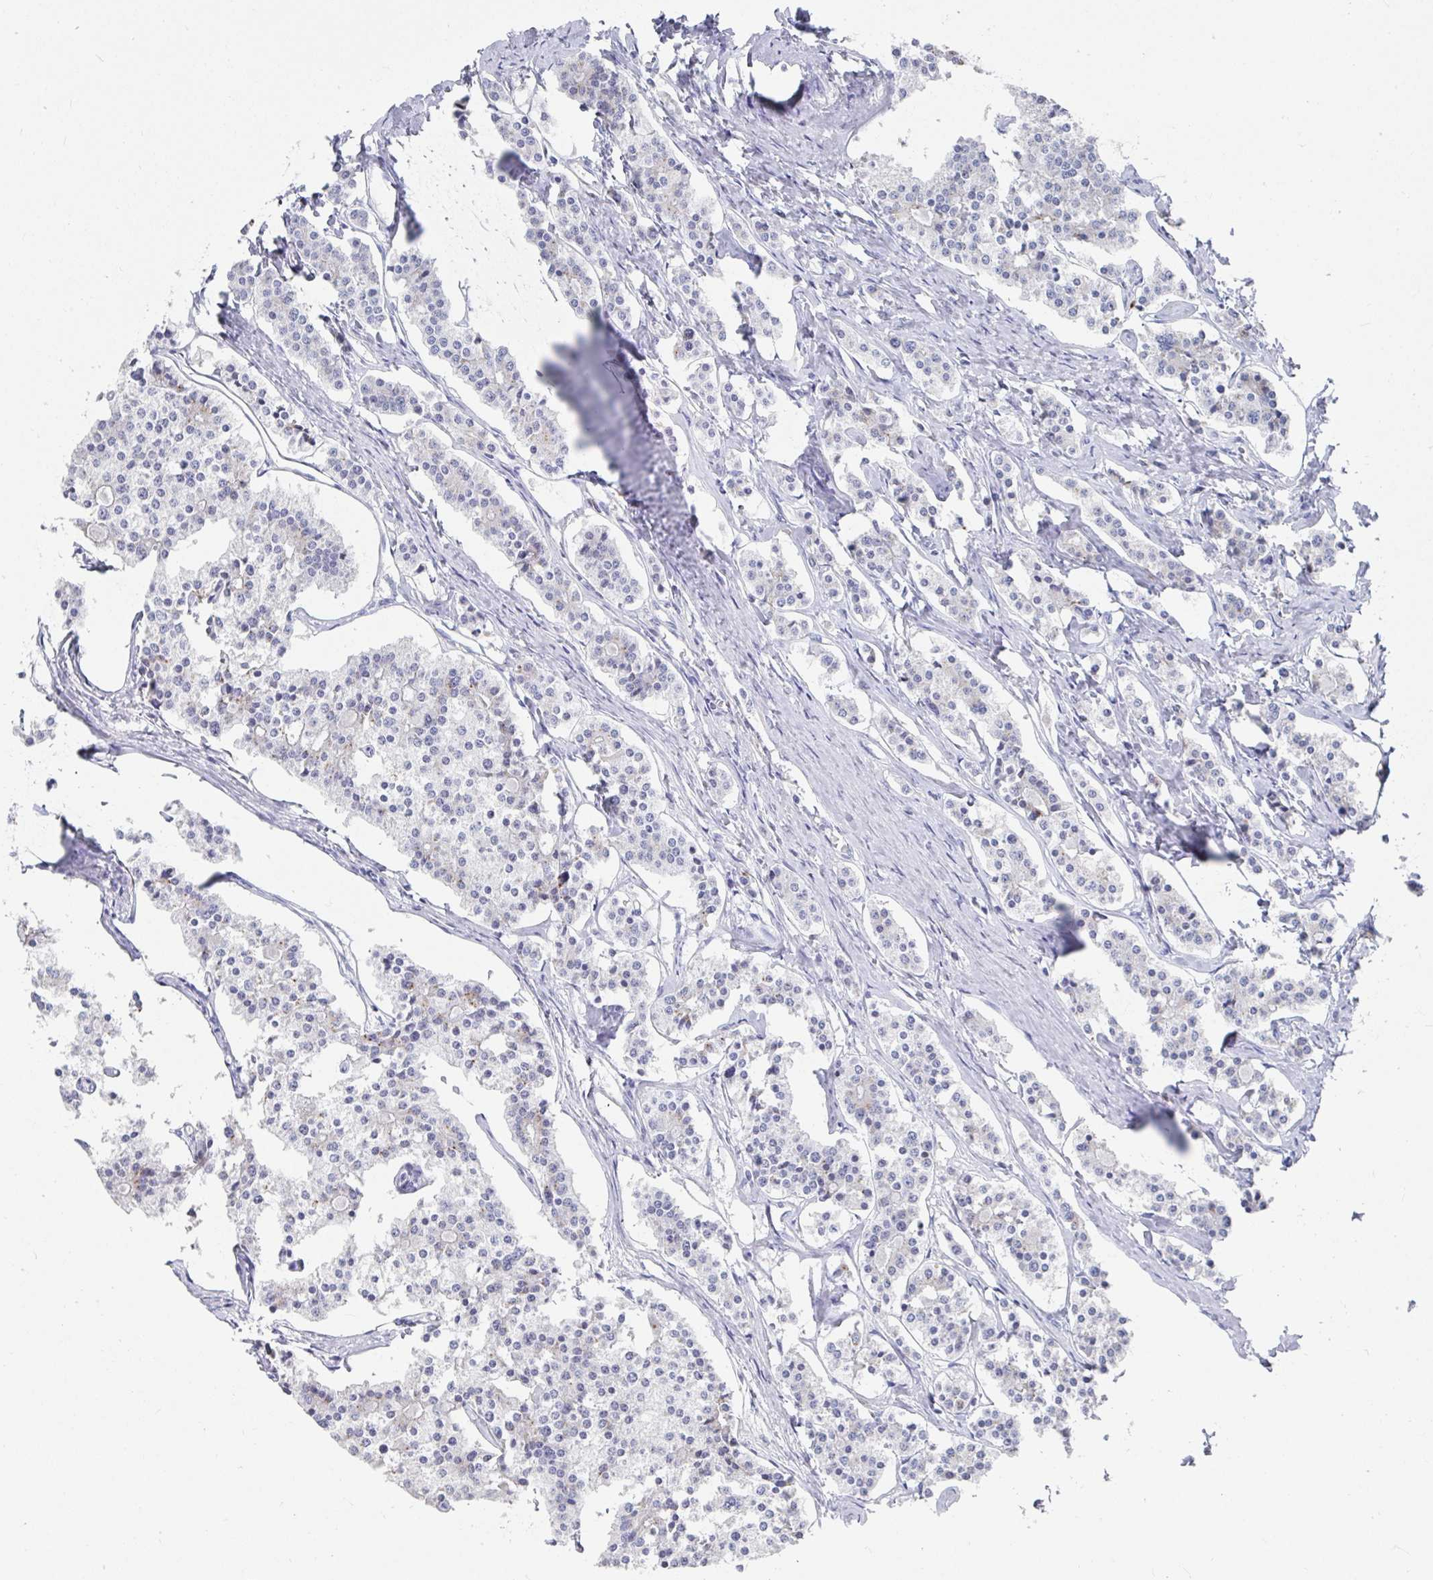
{"staining": {"intensity": "negative", "quantity": "none", "location": "none"}, "tissue": "carcinoid", "cell_type": "Tumor cells", "image_type": "cancer", "snomed": [{"axis": "morphology", "description": "Carcinoid, malignant, NOS"}, {"axis": "topography", "description": "Small intestine"}], "caption": "Tumor cells show no significant expression in carcinoid.", "gene": "ZFP82", "patient": {"sex": "male", "age": 63}}